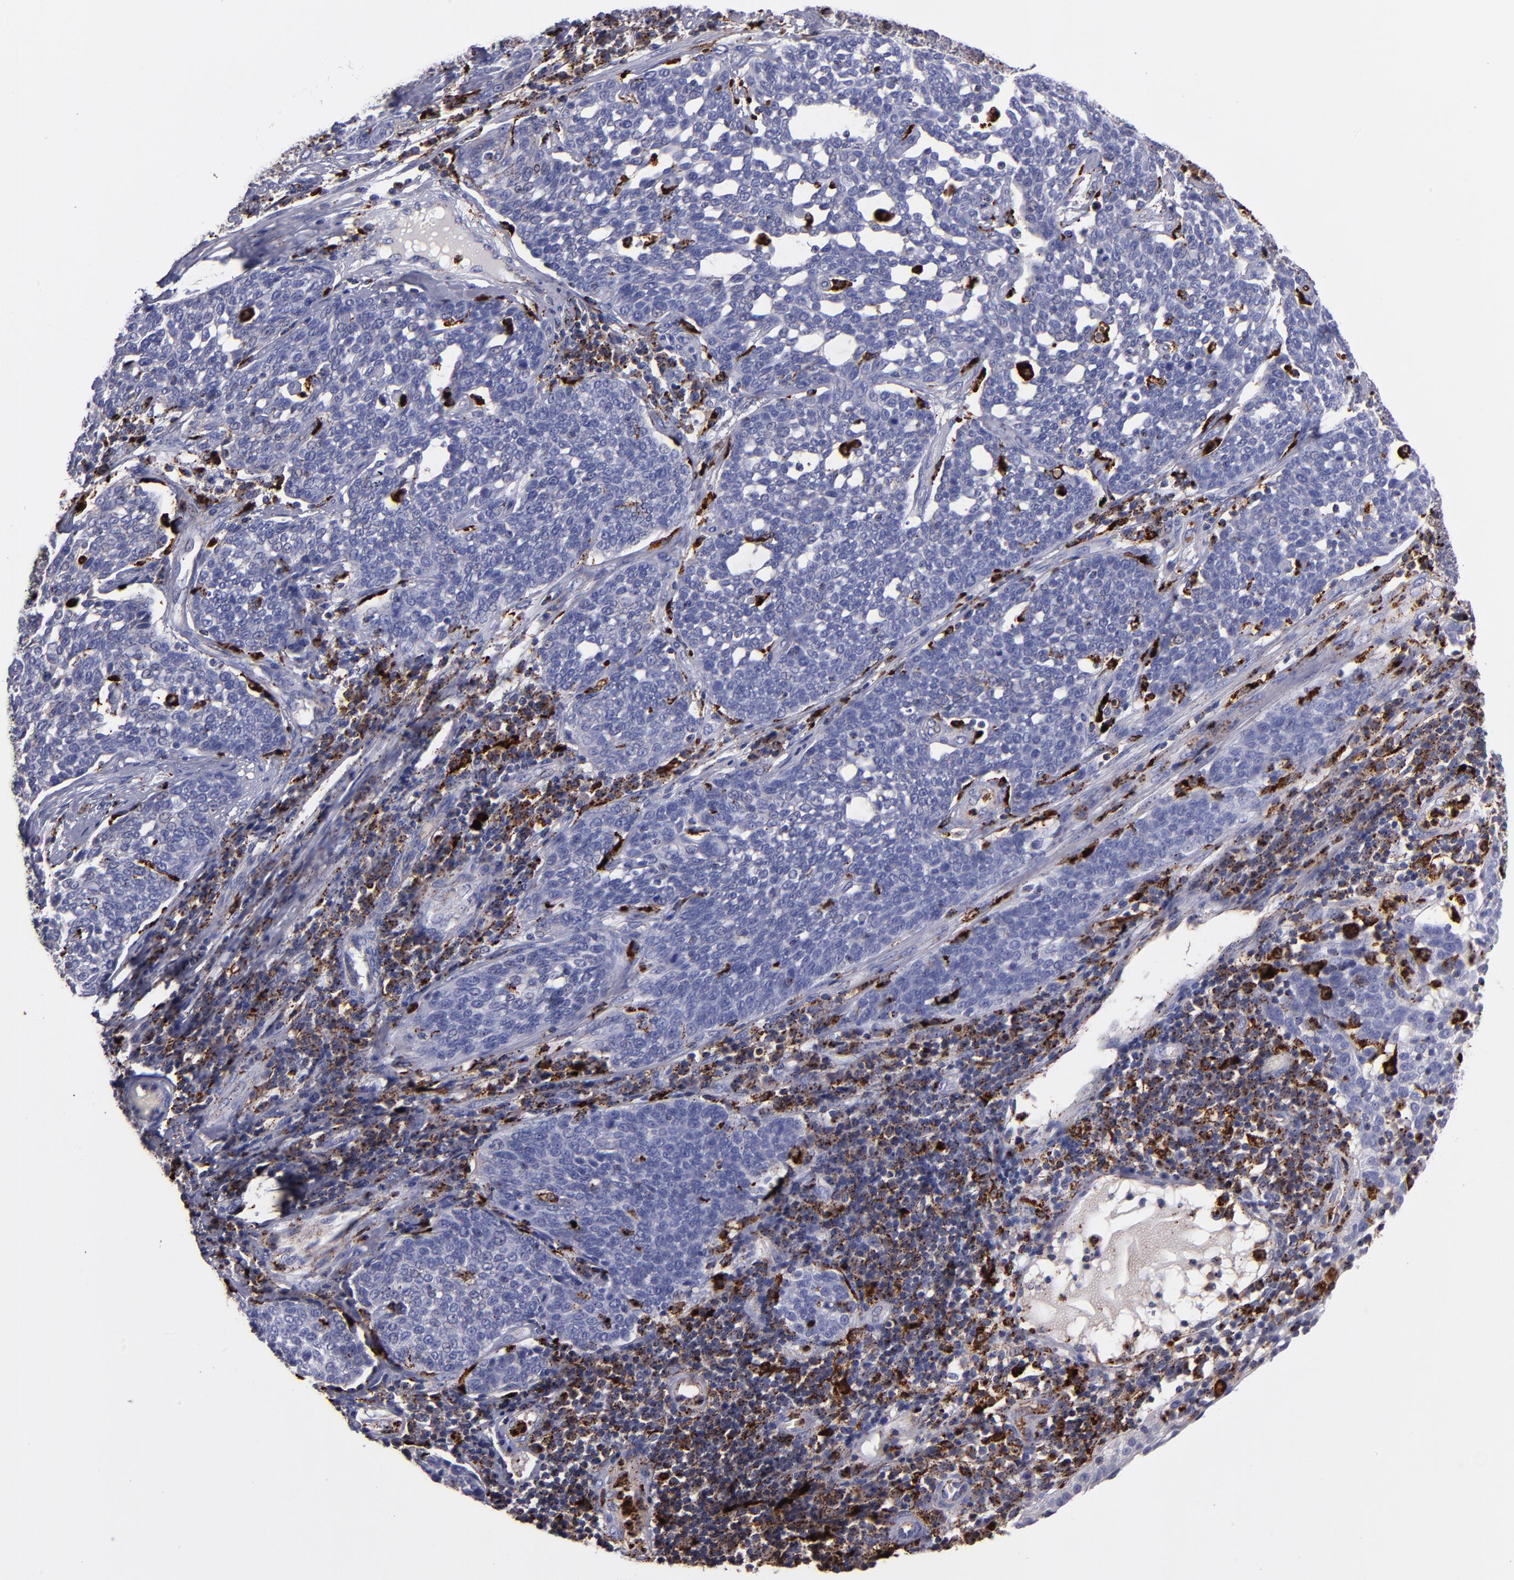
{"staining": {"intensity": "negative", "quantity": "none", "location": "none"}, "tissue": "cervical cancer", "cell_type": "Tumor cells", "image_type": "cancer", "snomed": [{"axis": "morphology", "description": "Squamous cell carcinoma, NOS"}, {"axis": "topography", "description": "Cervix"}], "caption": "Tumor cells show no significant protein expression in squamous cell carcinoma (cervical).", "gene": "CTSS", "patient": {"sex": "female", "age": 34}}